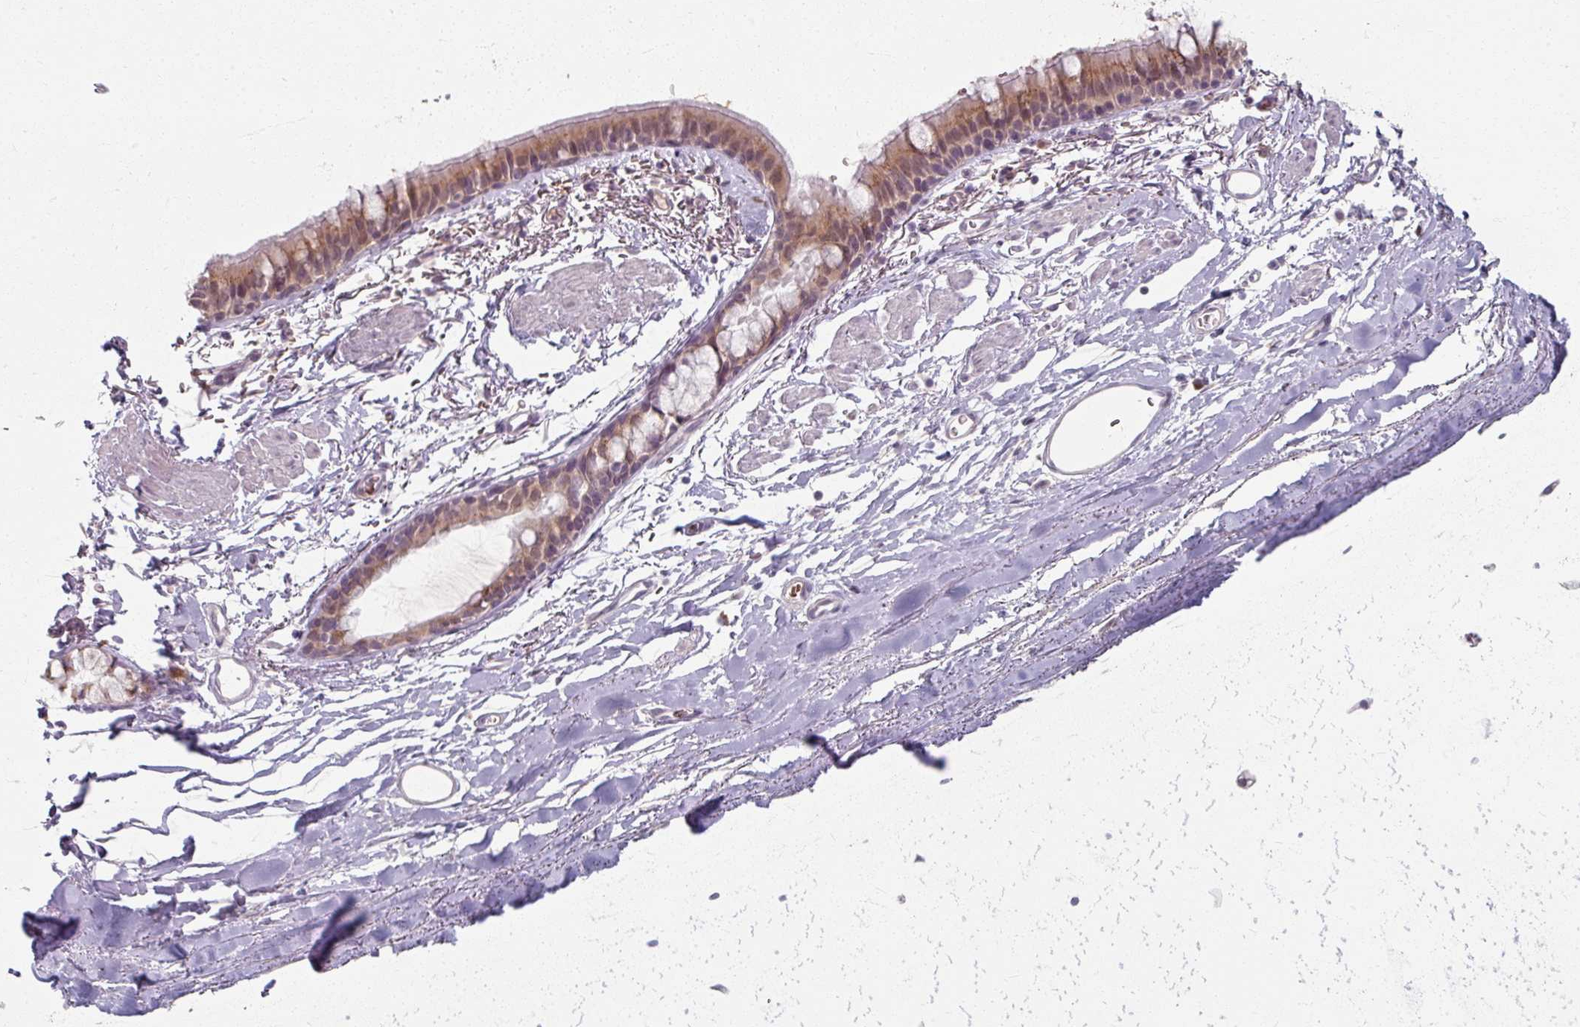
{"staining": {"intensity": "moderate", "quantity": "25%-75%", "location": "cytoplasmic/membranous"}, "tissue": "bronchus", "cell_type": "Respiratory epithelial cells", "image_type": "normal", "snomed": [{"axis": "morphology", "description": "Normal tissue, NOS"}, {"axis": "topography", "description": "Bronchus"}], "caption": "Immunohistochemistry (IHC) of normal bronchus shows medium levels of moderate cytoplasmic/membranous positivity in approximately 25%-75% of respiratory epithelial cells.", "gene": "KMT5C", "patient": {"sex": "male", "age": 67}}